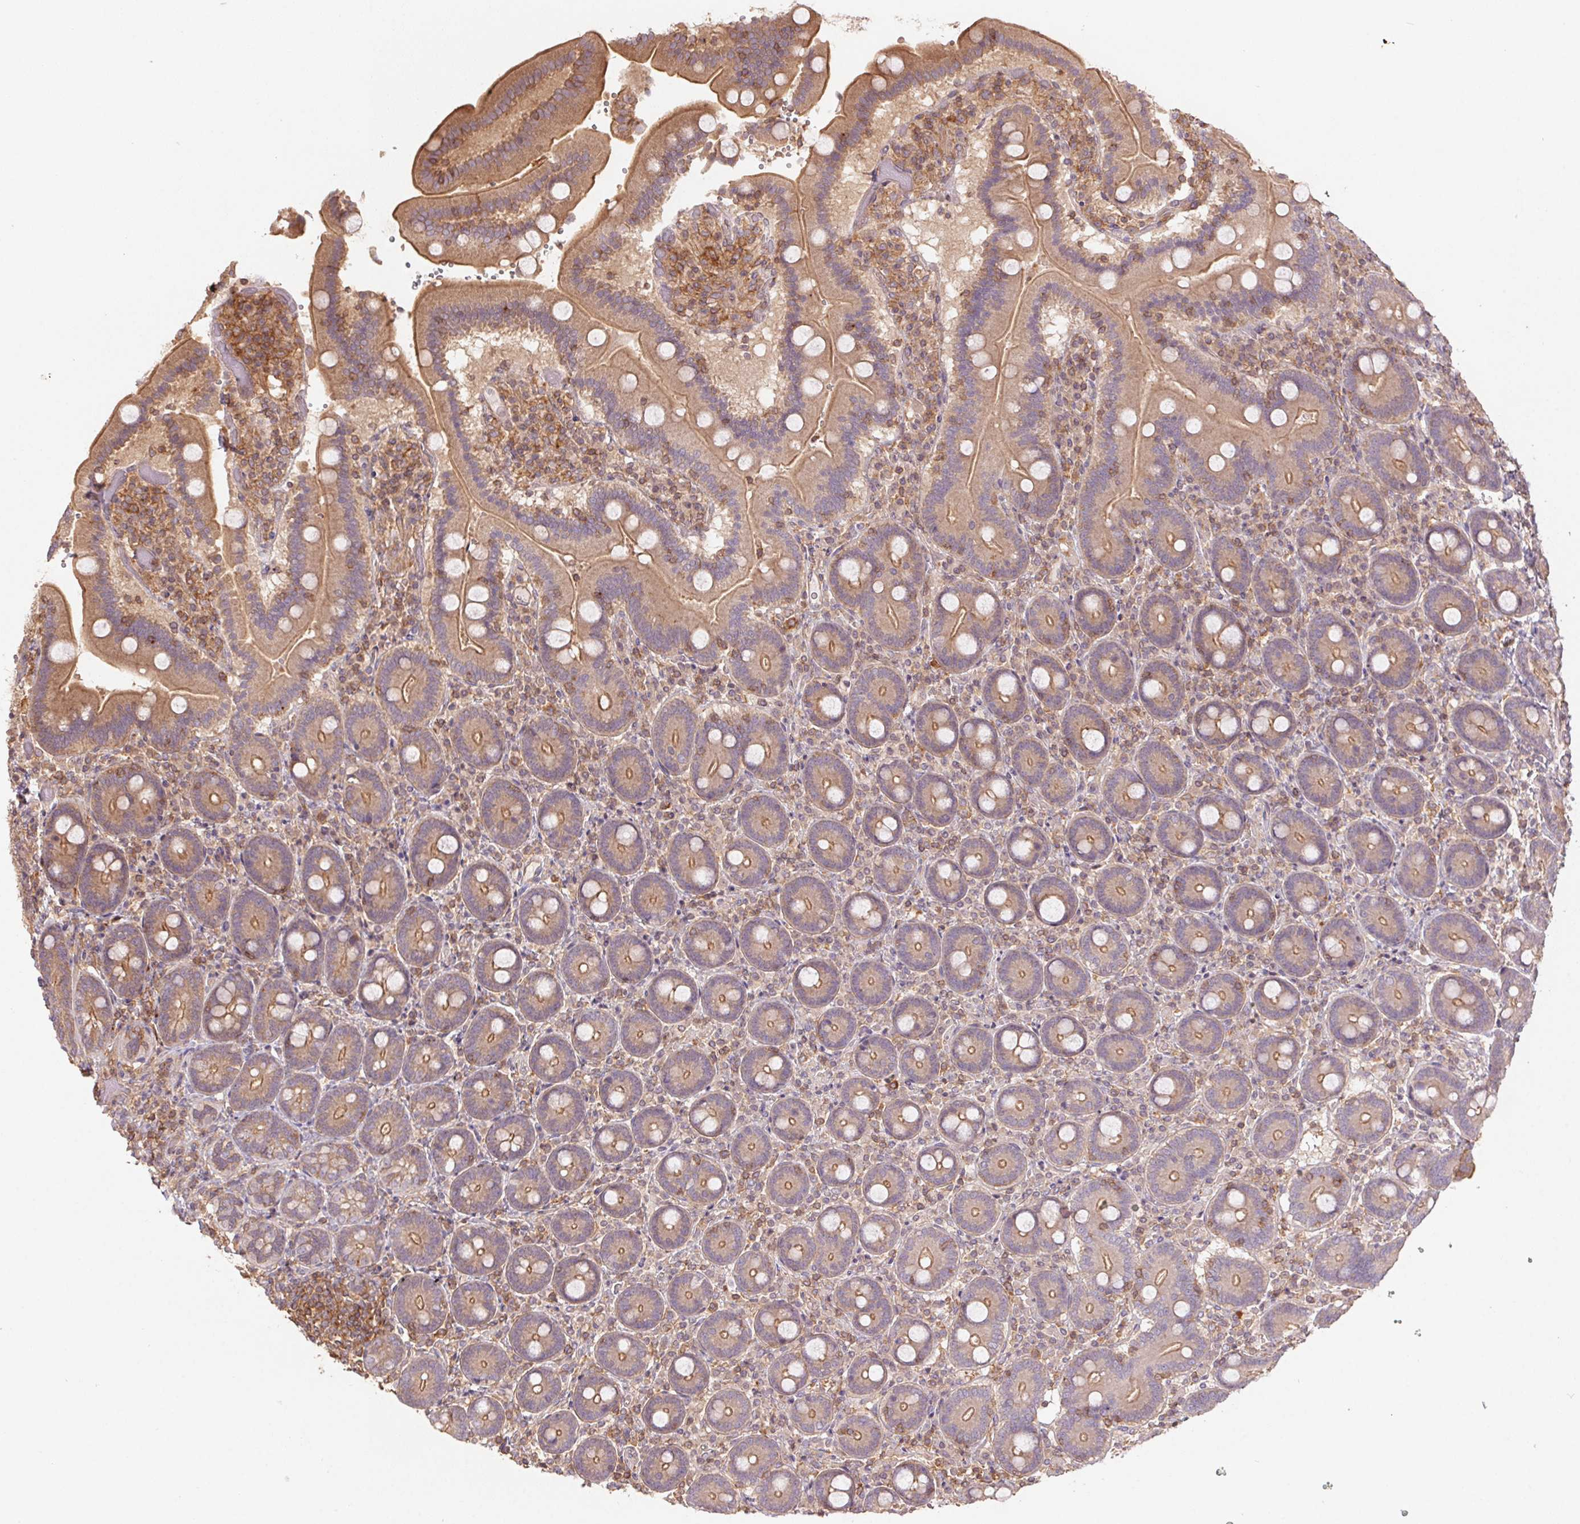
{"staining": {"intensity": "moderate", "quantity": ">75%", "location": "cytoplasmic/membranous"}, "tissue": "duodenum", "cell_type": "Glandular cells", "image_type": "normal", "snomed": [{"axis": "morphology", "description": "Normal tissue, NOS"}, {"axis": "topography", "description": "Duodenum"}], "caption": "A brown stain highlights moderate cytoplasmic/membranous expression of a protein in glandular cells of benign duodenum. (Brightfield microscopy of DAB IHC at high magnification).", "gene": "TUBA1A", "patient": {"sex": "female", "age": 62}}